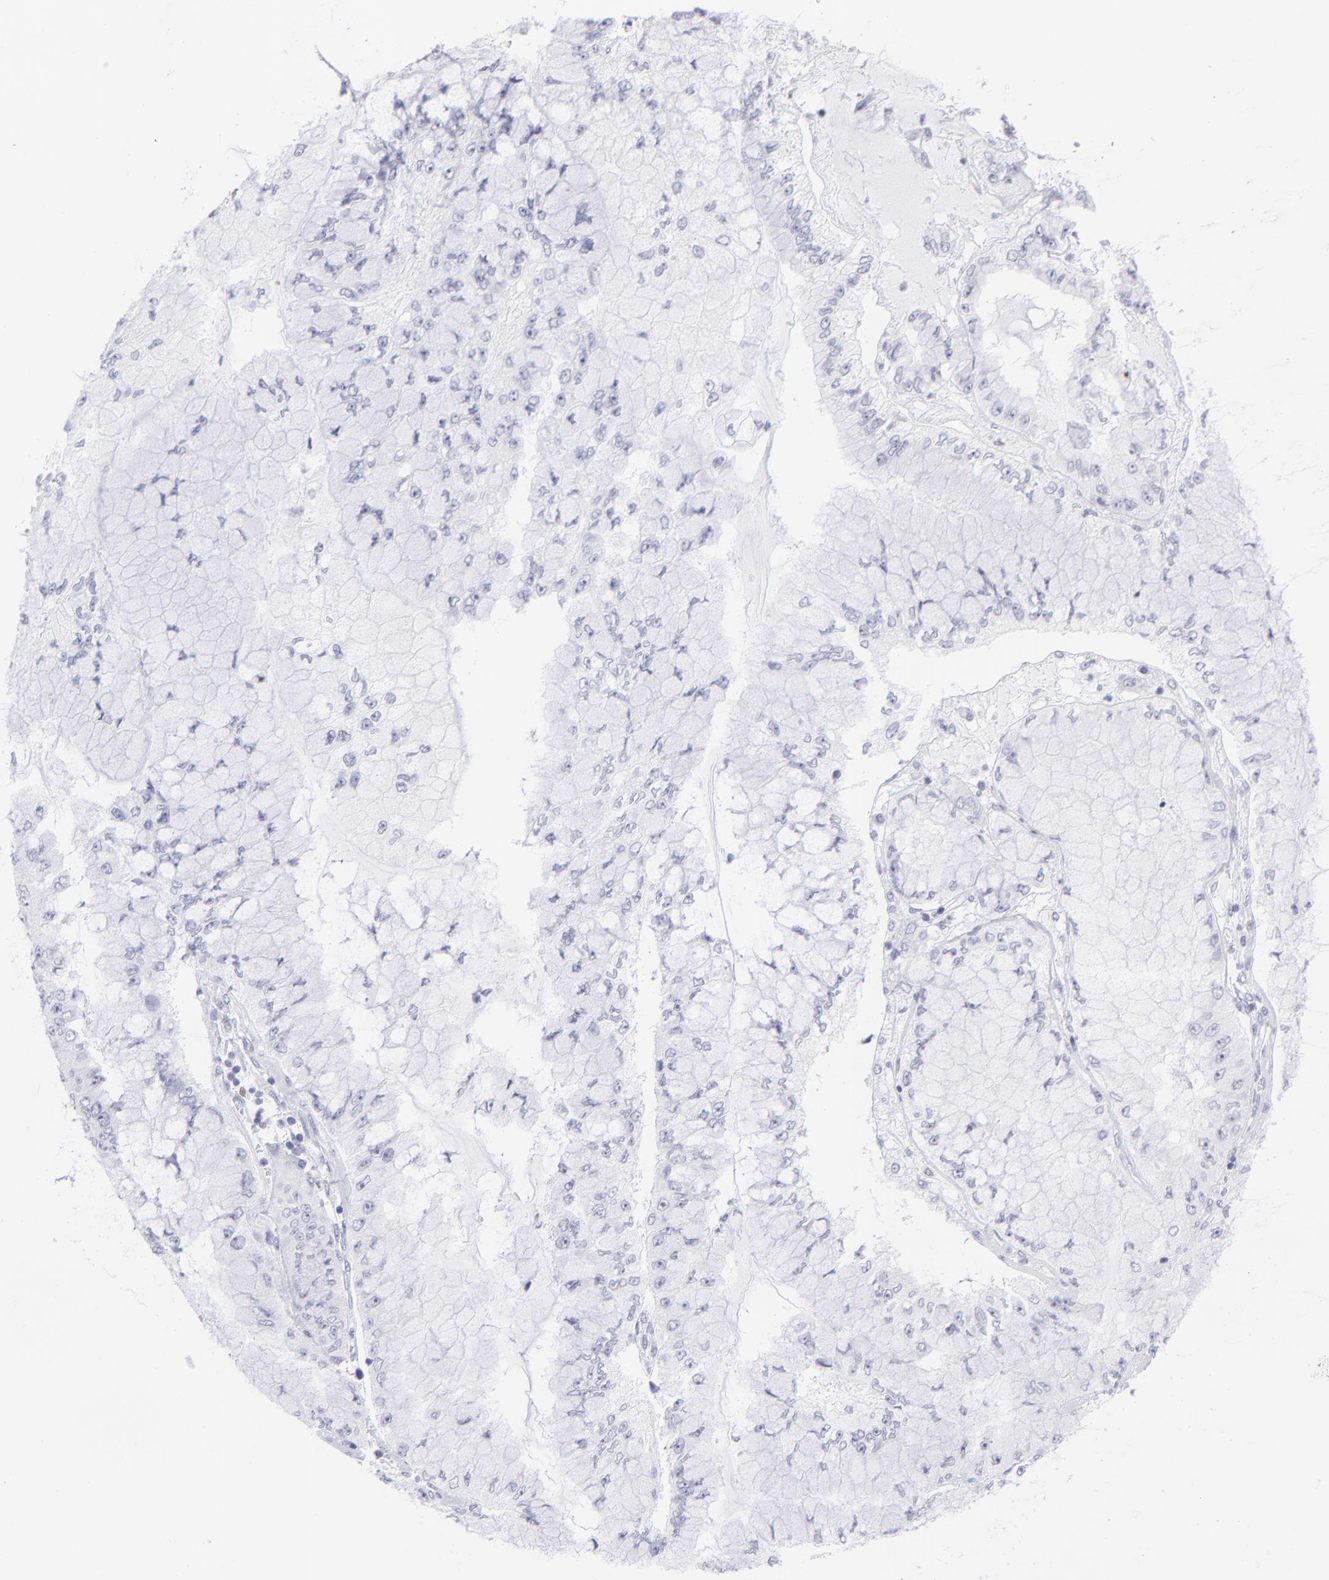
{"staining": {"intensity": "negative", "quantity": "none", "location": "none"}, "tissue": "liver cancer", "cell_type": "Tumor cells", "image_type": "cancer", "snomed": [{"axis": "morphology", "description": "Cholangiocarcinoma"}, {"axis": "topography", "description": "Liver"}], "caption": "Liver cholangiocarcinoma was stained to show a protein in brown. There is no significant expression in tumor cells.", "gene": "MITF", "patient": {"sex": "female", "age": 79}}